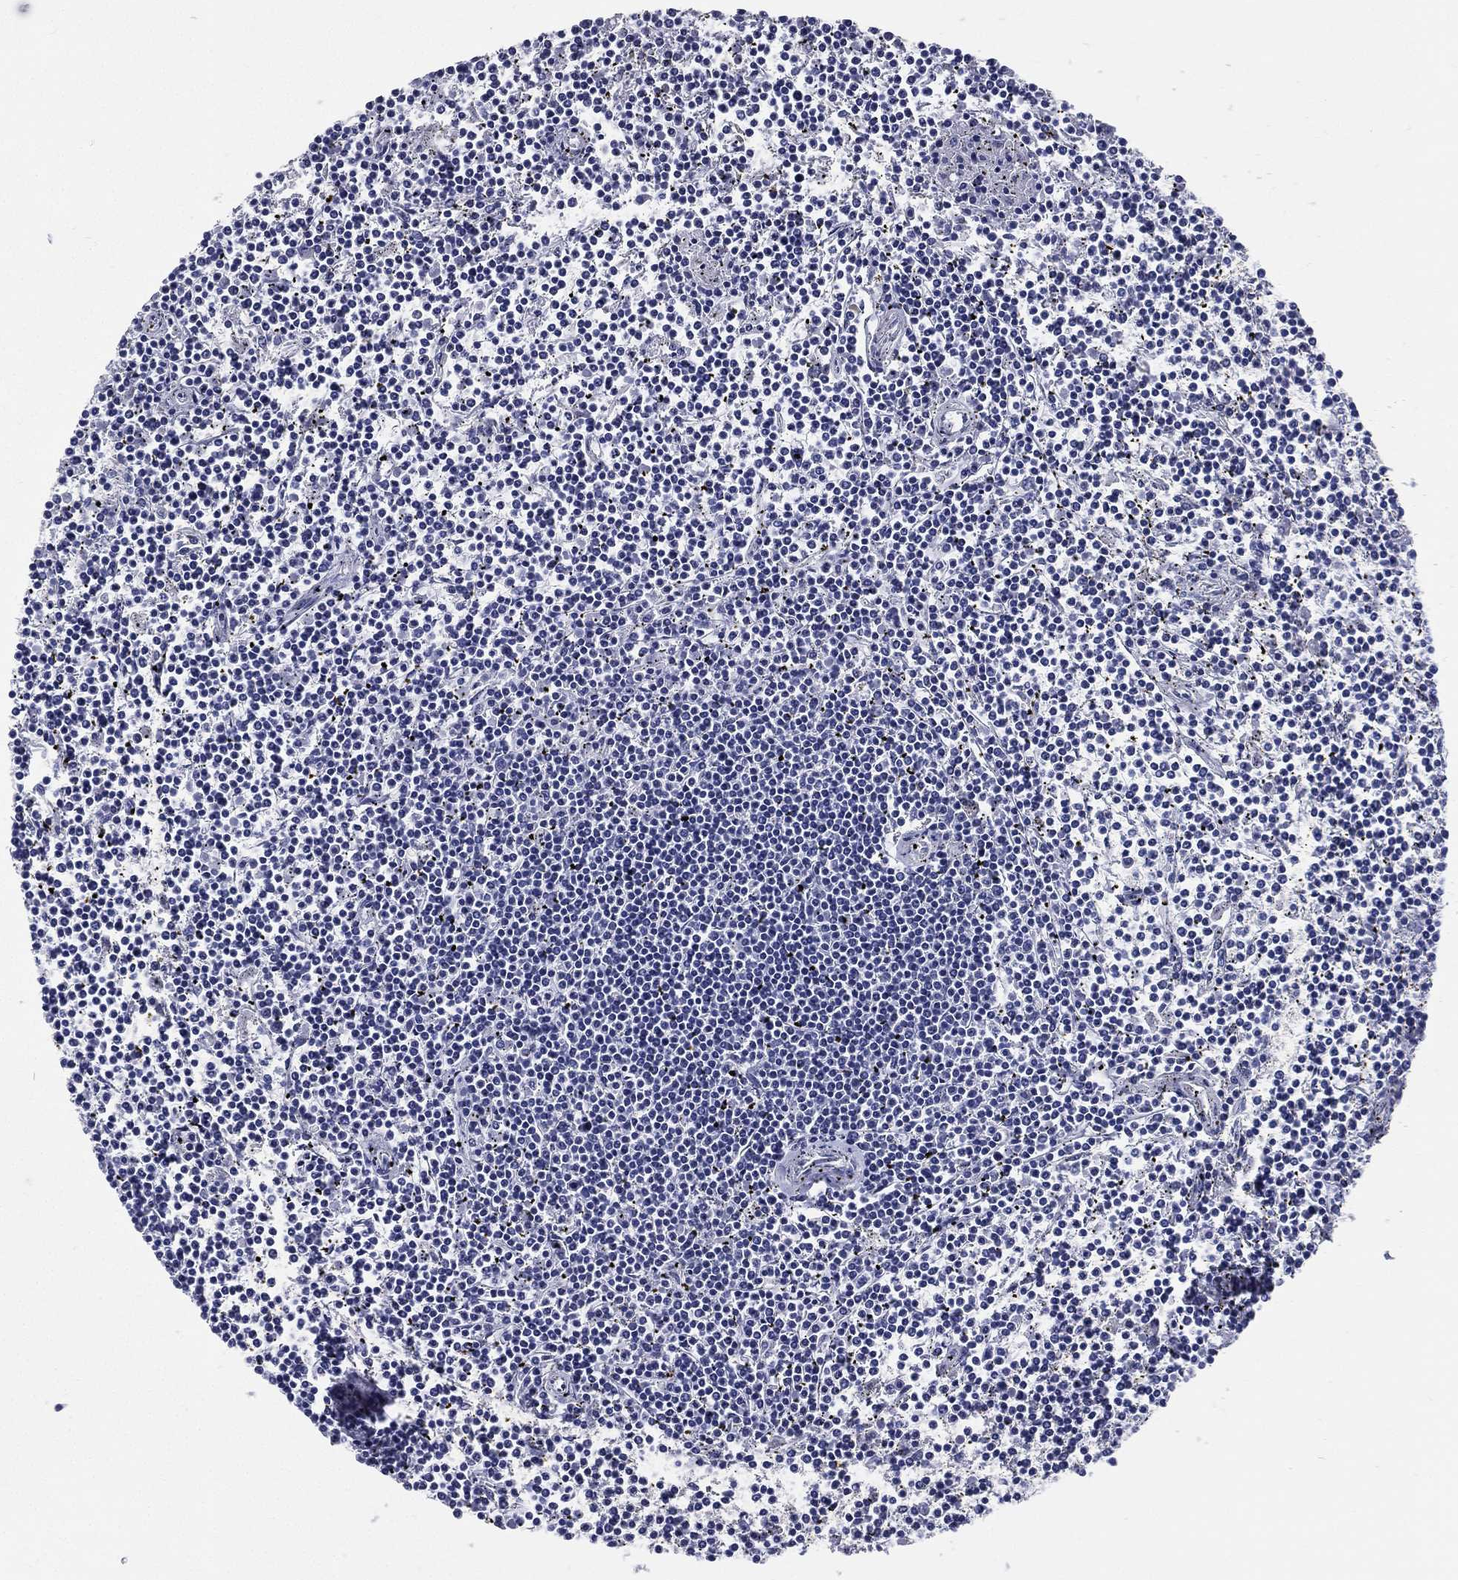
{"staining": {"intensity": "negative", "quantity": "none", "location": "none"}, "tissue": "lymphoma", "cell_type": "Tumor cells", "image_type": "cancer", "snomed": [{"axis": "morphology", "description": "Malignant lymphoma, non-Hodgkin's type, Low grade"}, {"axis": "topography", "description": "Spleen"}], "caption": "Tumor cells are negative for protein expression in human malignant lymphoma, non-Hodgkin's type (low-grade). (DAB (3,3'-diaminobenzidine) IHC visualized using brightfield microscopy, high magnification).", "gene": "RSPH4A", "patient": {"sex": "female", "age": 19}}